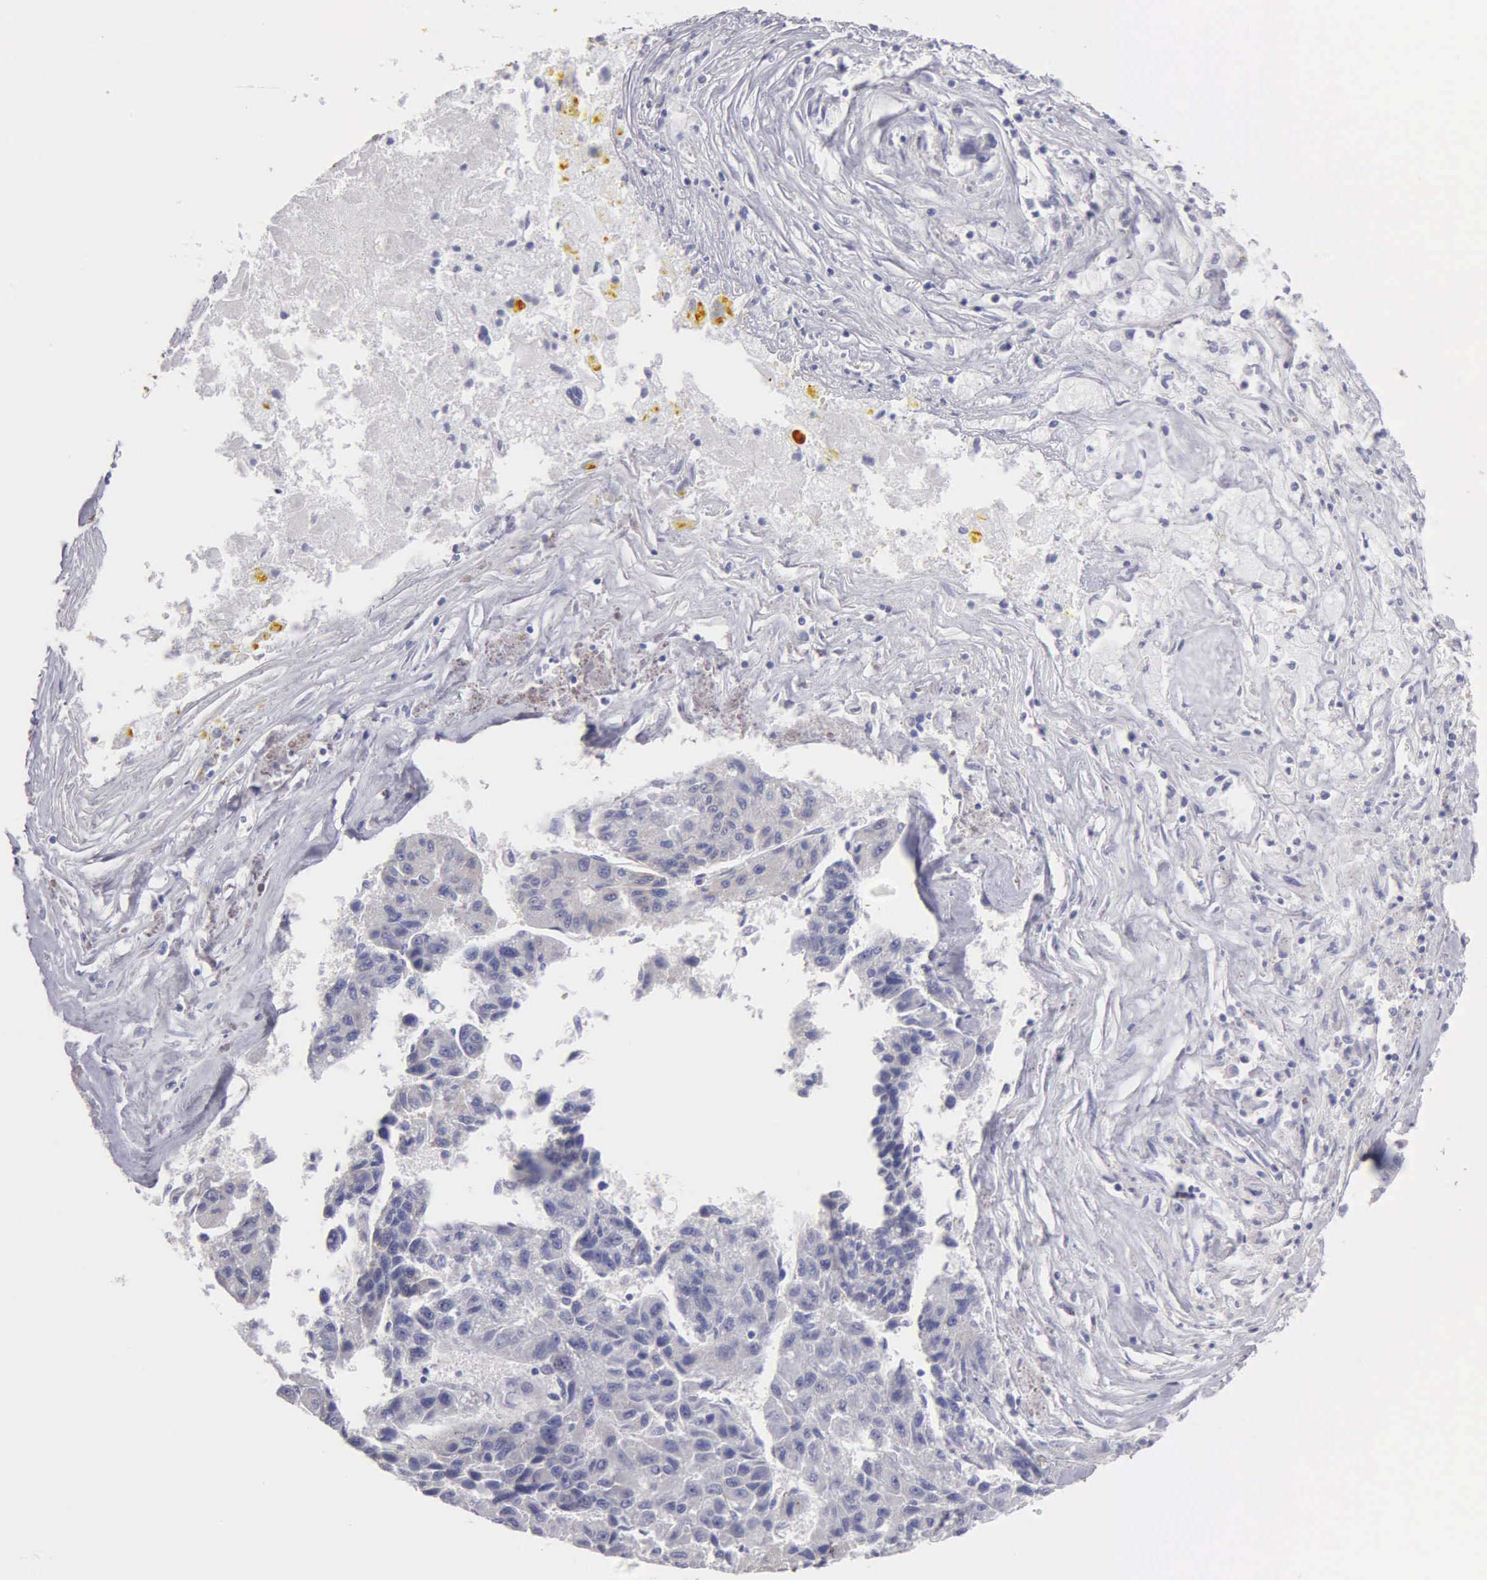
{"staining": {"intensity": "negative", "quantity": "none", "location": "none"}, "tissue": "liver cancer", "cell_type": "Tumor cells", "image_type": "cancer", "snomed": [{"axis": "morphology", "description": "Carcinoma, Hepatocellular, NOS"}, {"axis": "topography", "description": "Liver"}], "caption": "Immunohistochemical staining of human liver cancer (hepatocellular carcinoma) reveals no significant staining in tumor cells.", "gene": "FBLN5", "patient": {"sex": "male", "age": 64}}